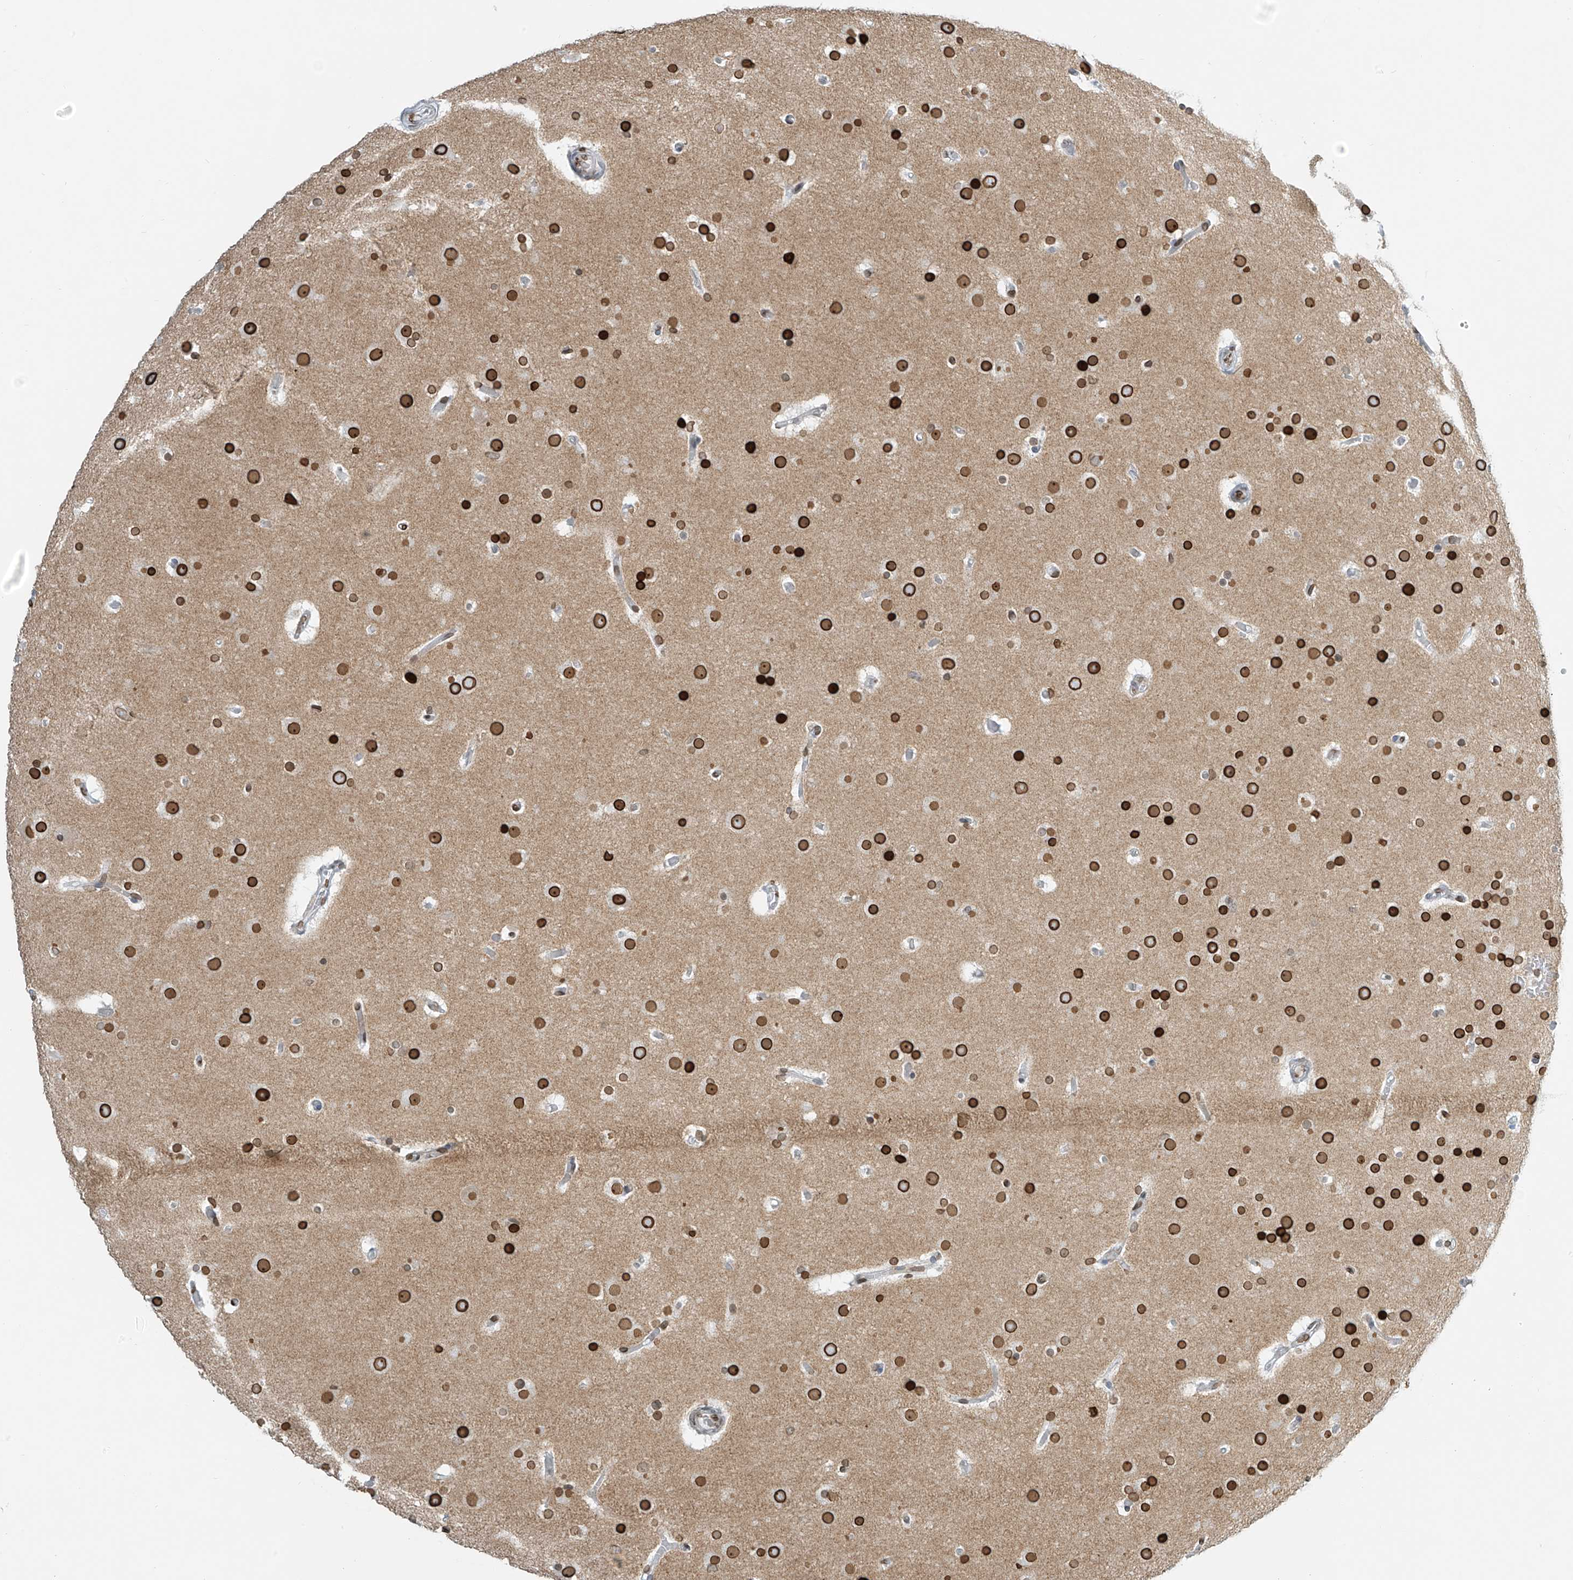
{"staining": {"intensity": "strong", "quantity": ">75%", "location": "cytoplasmic/membranous,nuclear"}, "tissue": "glioma", "cell_type": "Tumor cells", "image_type": "cancer", "snomed": [{"axis": "morphology", "description": "Glioma, malignant, High grade"}, {"axis": "topography", "description": "Cerebral cortex"}], "caption": "Immunohistochemical staining of human glioma exhibits strong cytoplasmic/membranous and nuclear protein positivity in approximately >75% of tumor cells. The staining was performed using DAB (3,3'-diaminobenzidine) to visualize the protein expression in brown, while the nuclei were stained in blue with hematoxylin (Magnification: 20x).", "gene": "SAMD15", "patient": {"sex": "female", "age": 36}}